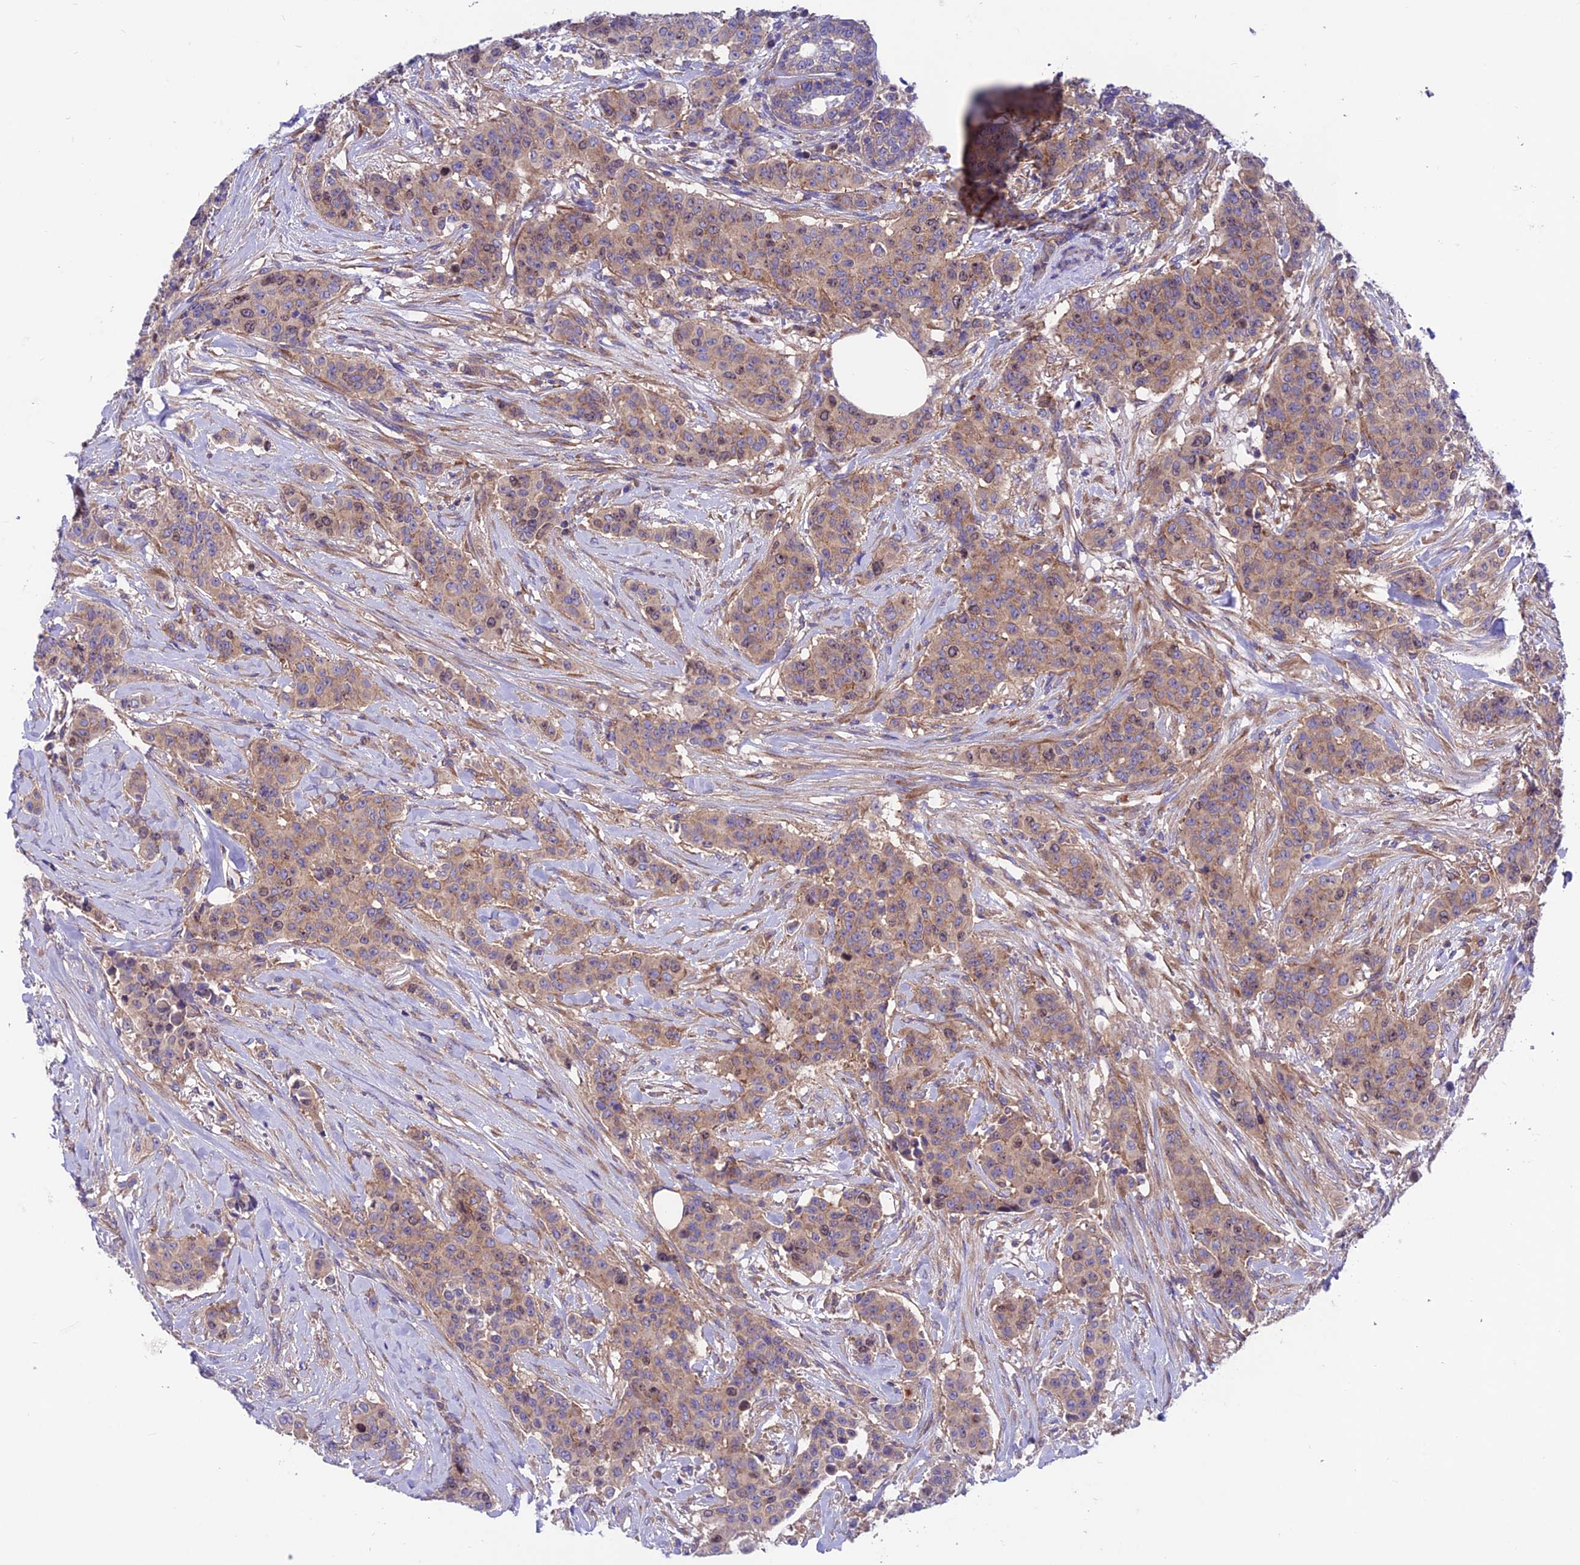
{"staining": {"intensity": "moderate", "quantity": ">75%", "location": "cytoplasmic/membranous,nuclear"}, "tissue": "breast cancer", "cell_type": "Tumor cells", "image_type": "cancer", "snomed": [{"axis": "morphology", "description": "Duct carcinoma"}, {"axis": "topography", "description": "Breast"}], "caption": "The histopathology image reveals a brown stain indicating the presence of a protein in the cytoplasmic/membranous and nuclear of tumor cells in breast intraductal carcinoma.", "gene": "VPS16", "patient": {"sex": "female", "age": 40}}